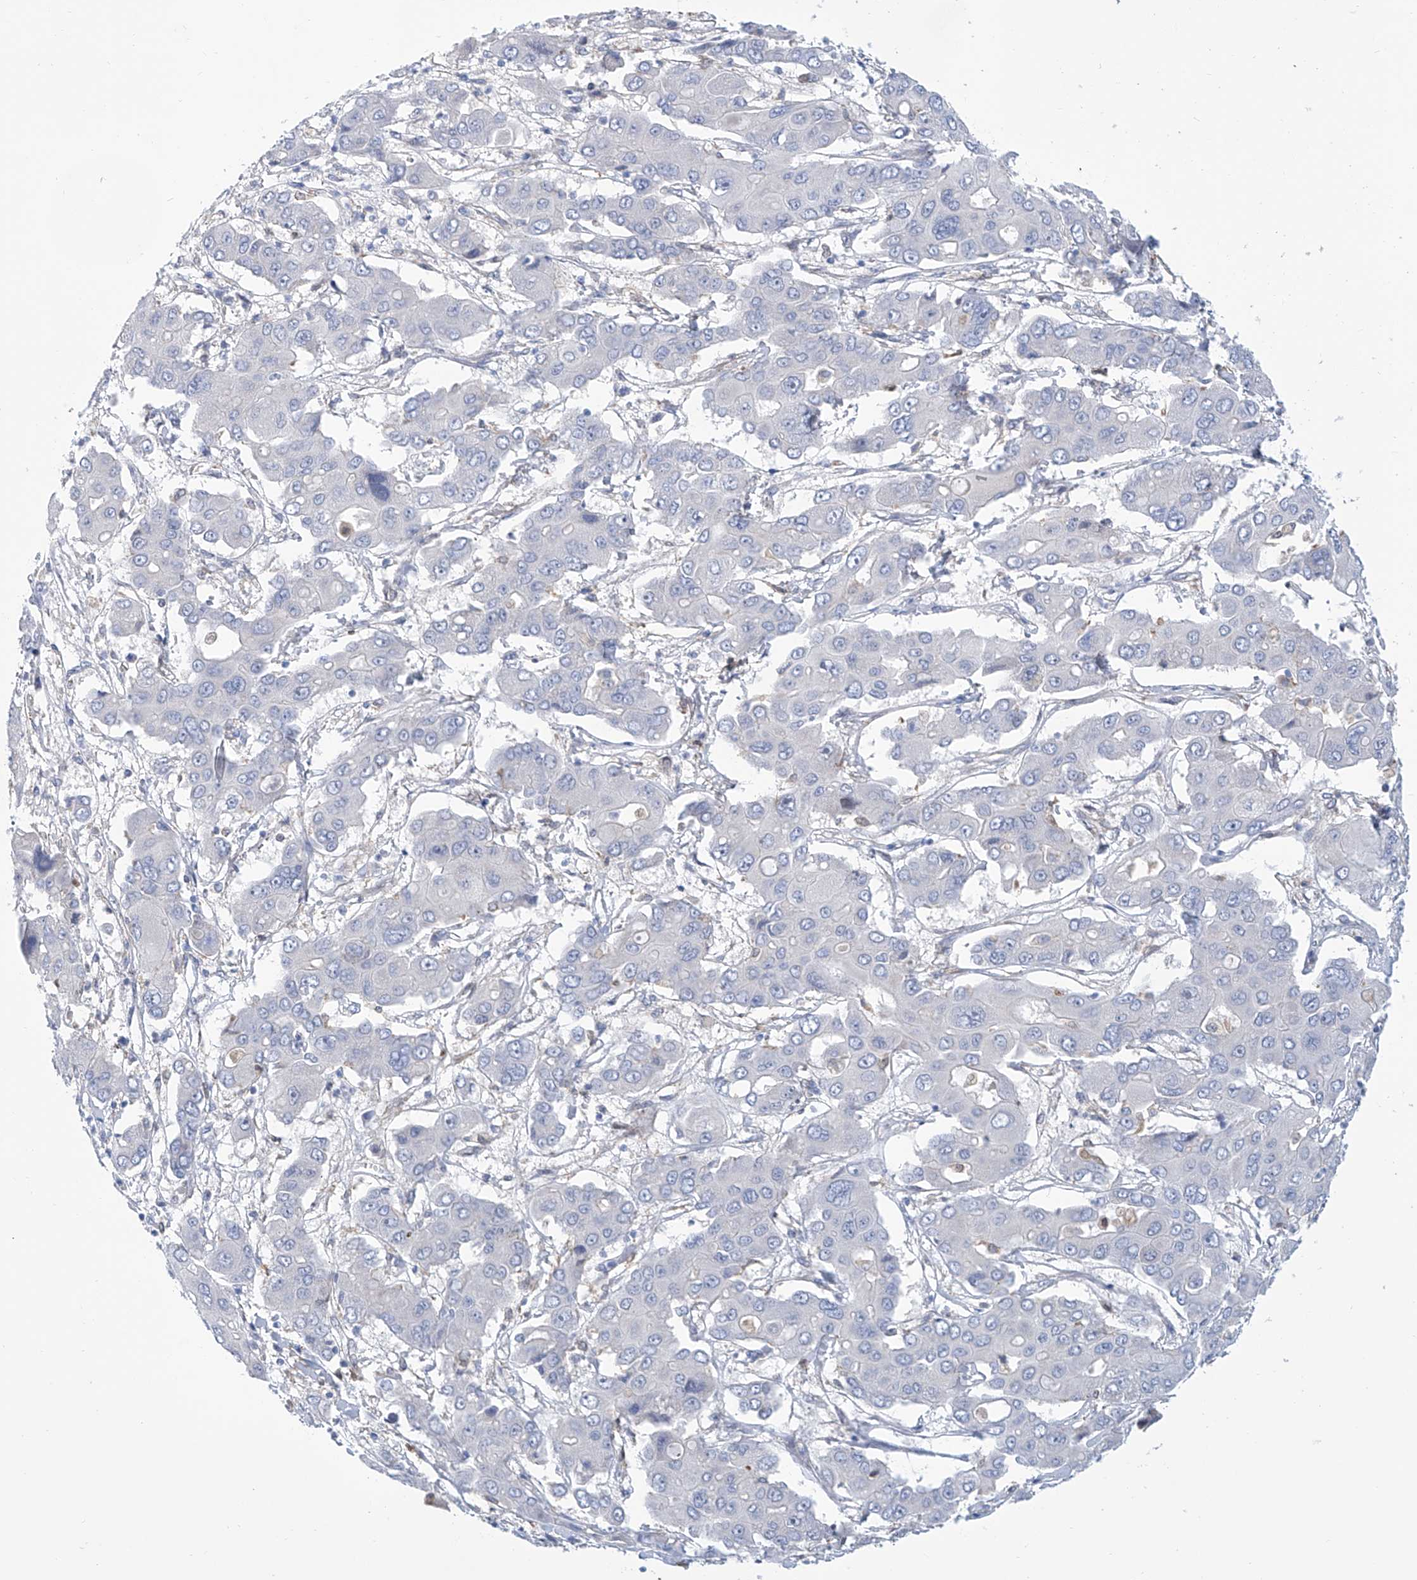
{"staining": {"intensity": "negative", "quantity": "none", "location": "none"}, "tissue": "liver cancer", "cell_type": "Tumor cells", "image_type": "cancer", "snomed": [{"axis": "morphology", "description": "Cholangiocarcinoma"}, {"axis": "topography", "description": "Liver"}], "caption": "Immunohistochemical staining of liver cancer reveals no significant staining in tumor cells.", "gene": "TNN", "patient": {"sex": "male", "age": 67}}